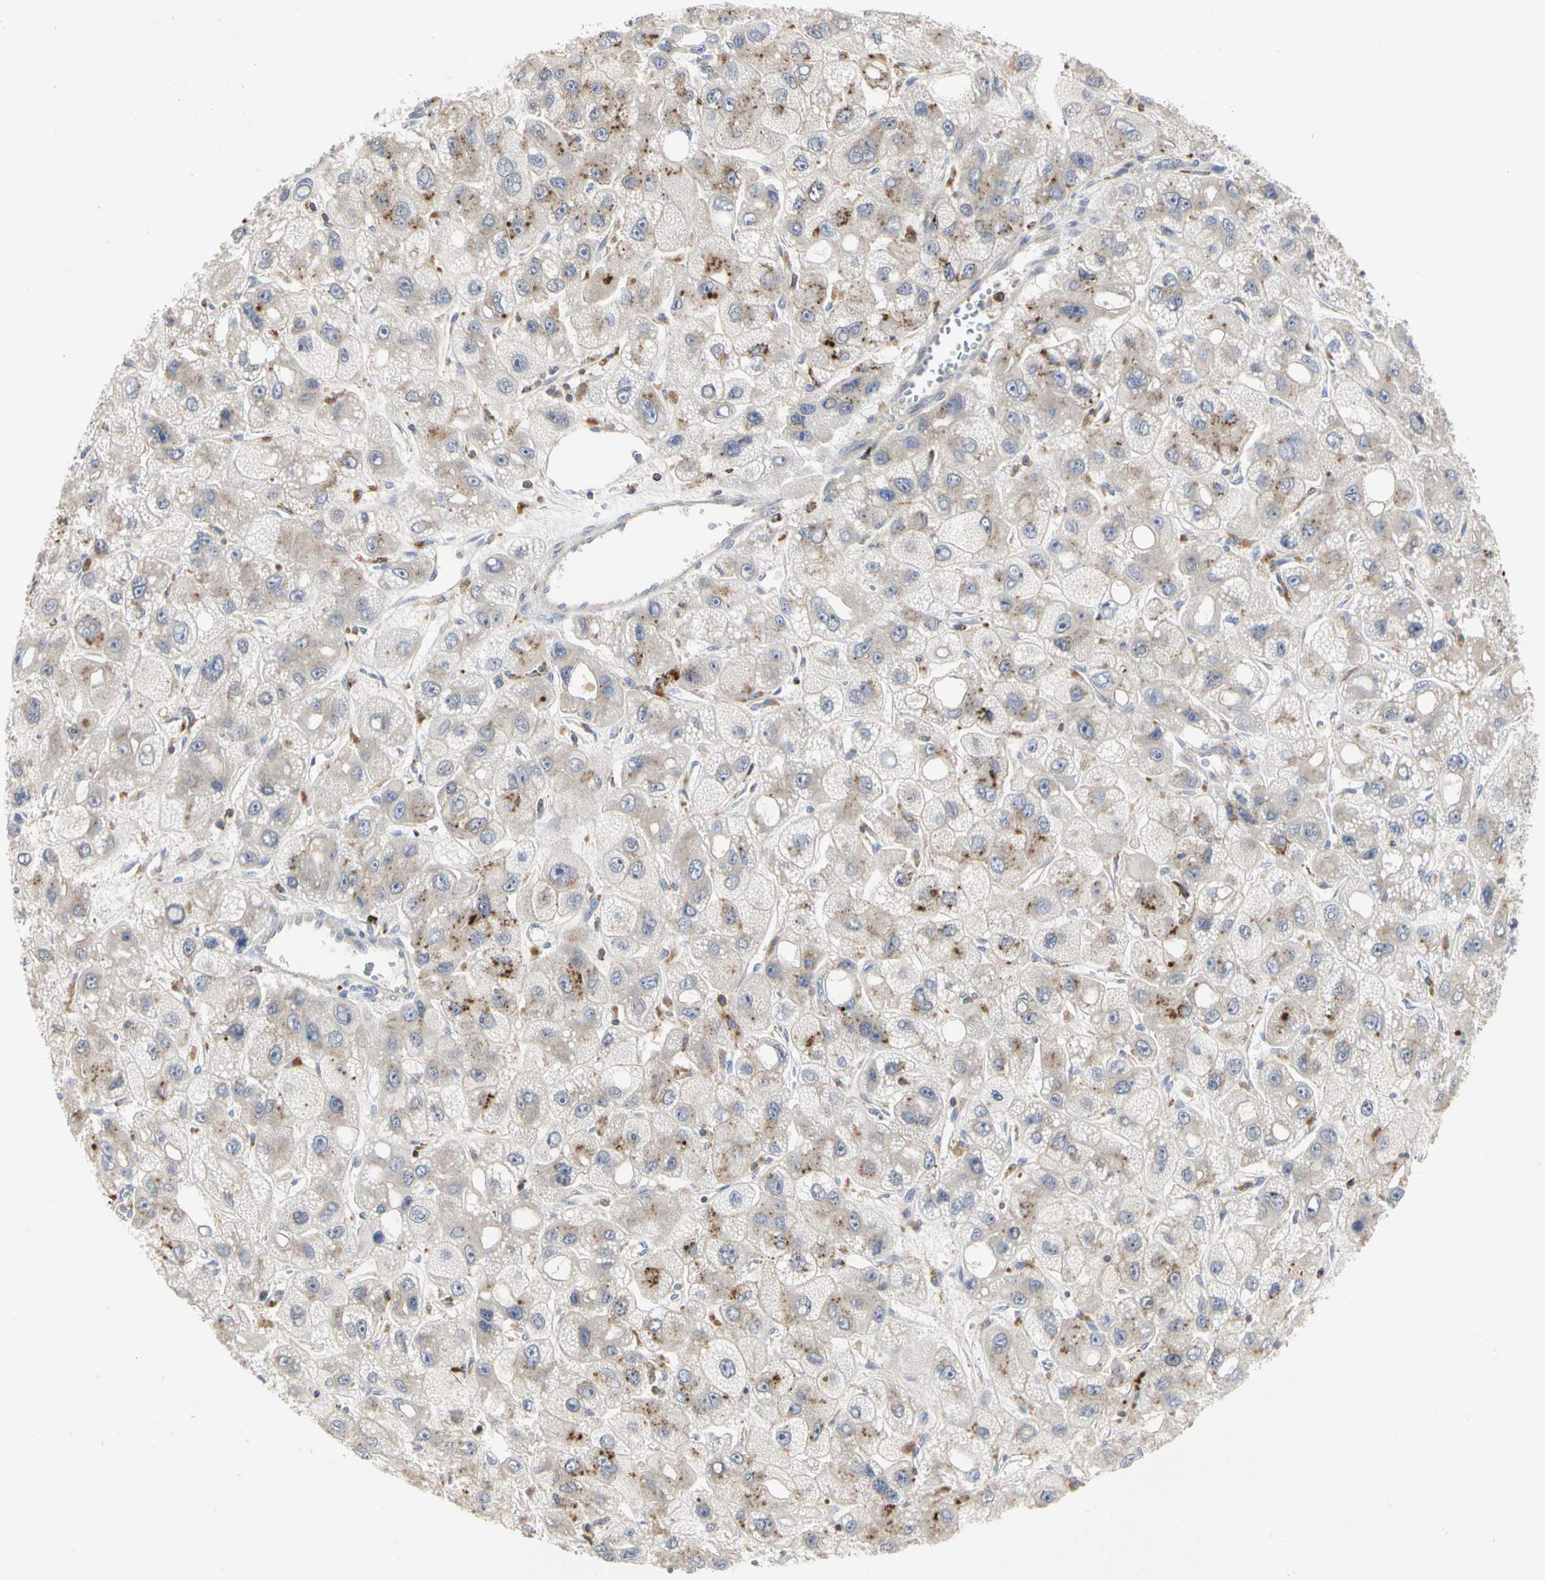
{"staining": {"intensity": "weak", "quantity": "25%-75%", "location": "cytoplasmic/membranous"}, "tissue": "liver cancer", "cell_type": "Tumor cells", "image_type": "cancer", "snomed": [{"axis": "morphology", "description": "Carcinoma, Hepatocellular, NOS"}, {"axis": "topography", "description": "Liver"}], "caption": "Weak cytoplasmic/membranous protein staining is identified in approximately 25%-75% of tumor cells in liver hepatocellular carcinoma.", "gene": "NAPG", "patient": {"sex": "male", "age": 55}}